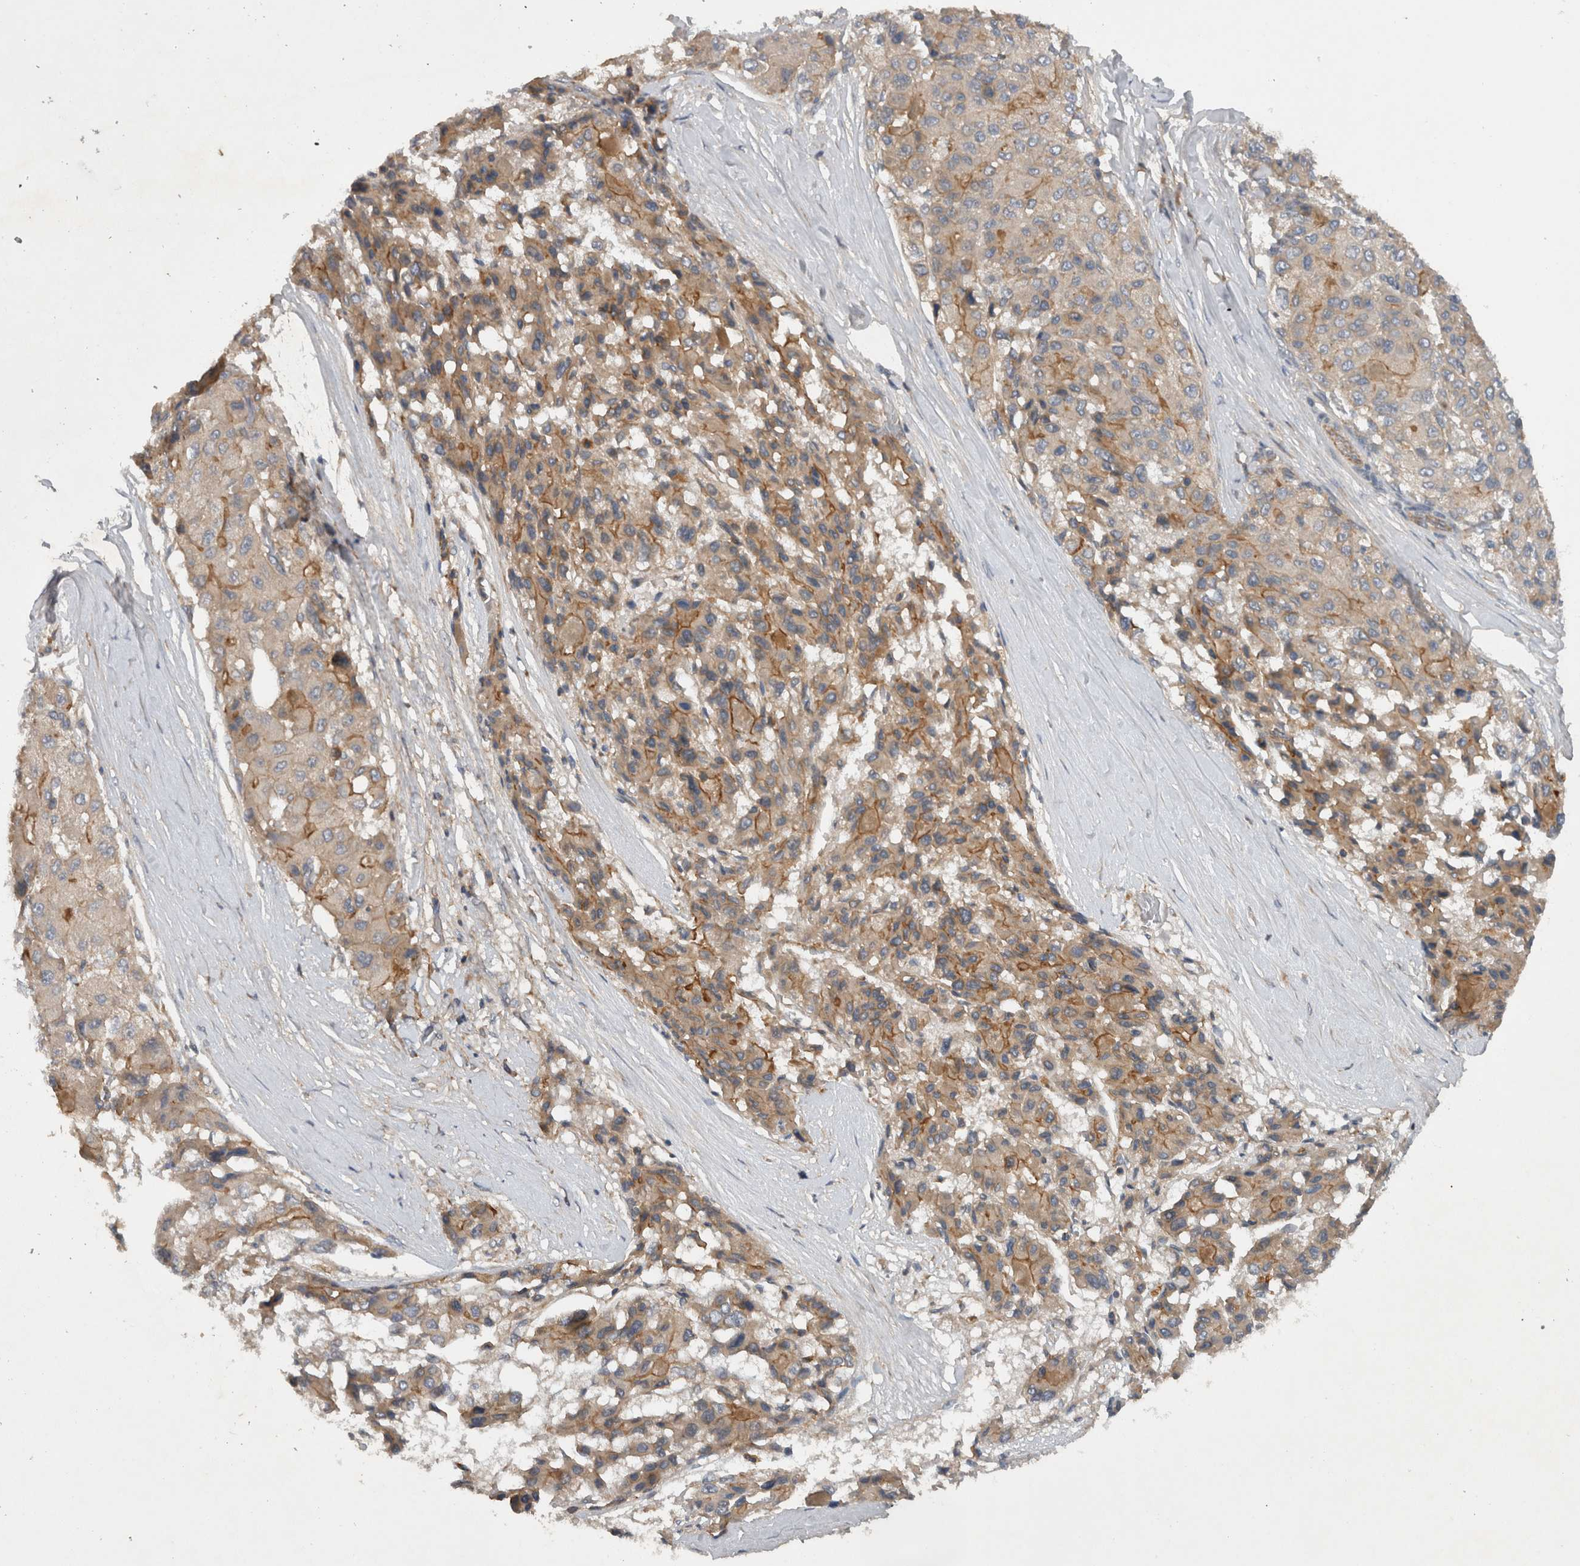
{"staining": {"intensity": "moderate", "quantity": "<25%", "location": "cytoplasmic/membranous"}, "tissue": "liver cancer", "cell_type": "Tumor cells", "image_type": "cancer", "snomed": [{"axis": "morphology", "description": "Carcinoma, Hepatocellular, NOS"}, {"axis": "topography", "description": "Liver"}], "caption": "There is low levels of moderate cytoplasmic/membranous staining in tumor cells of liver cancer, as demonstrated by immunohistochemical staining (brown color).", "gene": "SCARA5", "patient": {"sex": "male", "age": 80}}